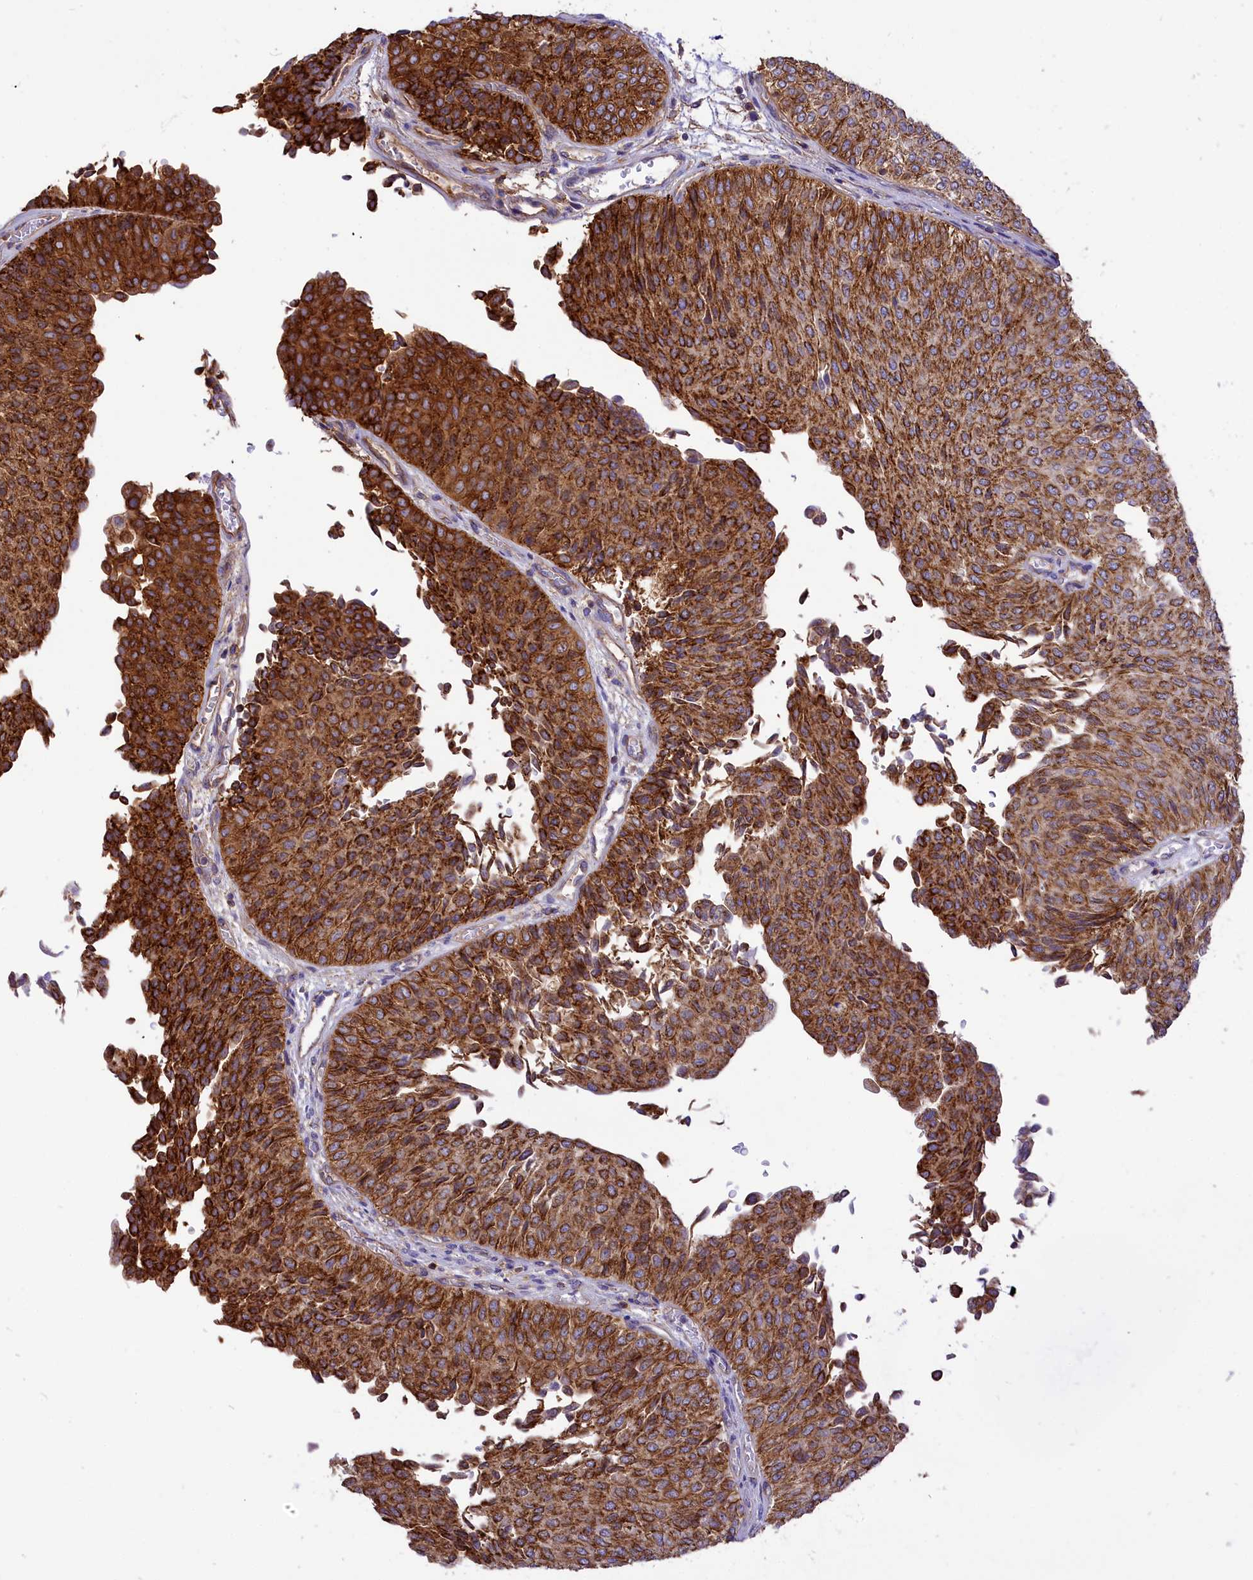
{"staining": {"intensity": "strong", "quantity": ">75%", "location": "cytoplasmic/membranous"}, "tissue": "urothelial cancer", "cell_type": "Tumor cells", "image_type": "cancer", "snomed": [{"axis": "morphology", "description": "Urothelial carcinoma, Low grade"}, {"axis": "topography", "description": "Urinary bladder"}], "caption": "This image displays immunohistochemistry staining of human urothelial cancer, with high strong cytoplasmic/membranous expression in about >75% of tumor cells.", "gene": "SEPTIN9", "patient": {"sex": "male", "age": 78}}